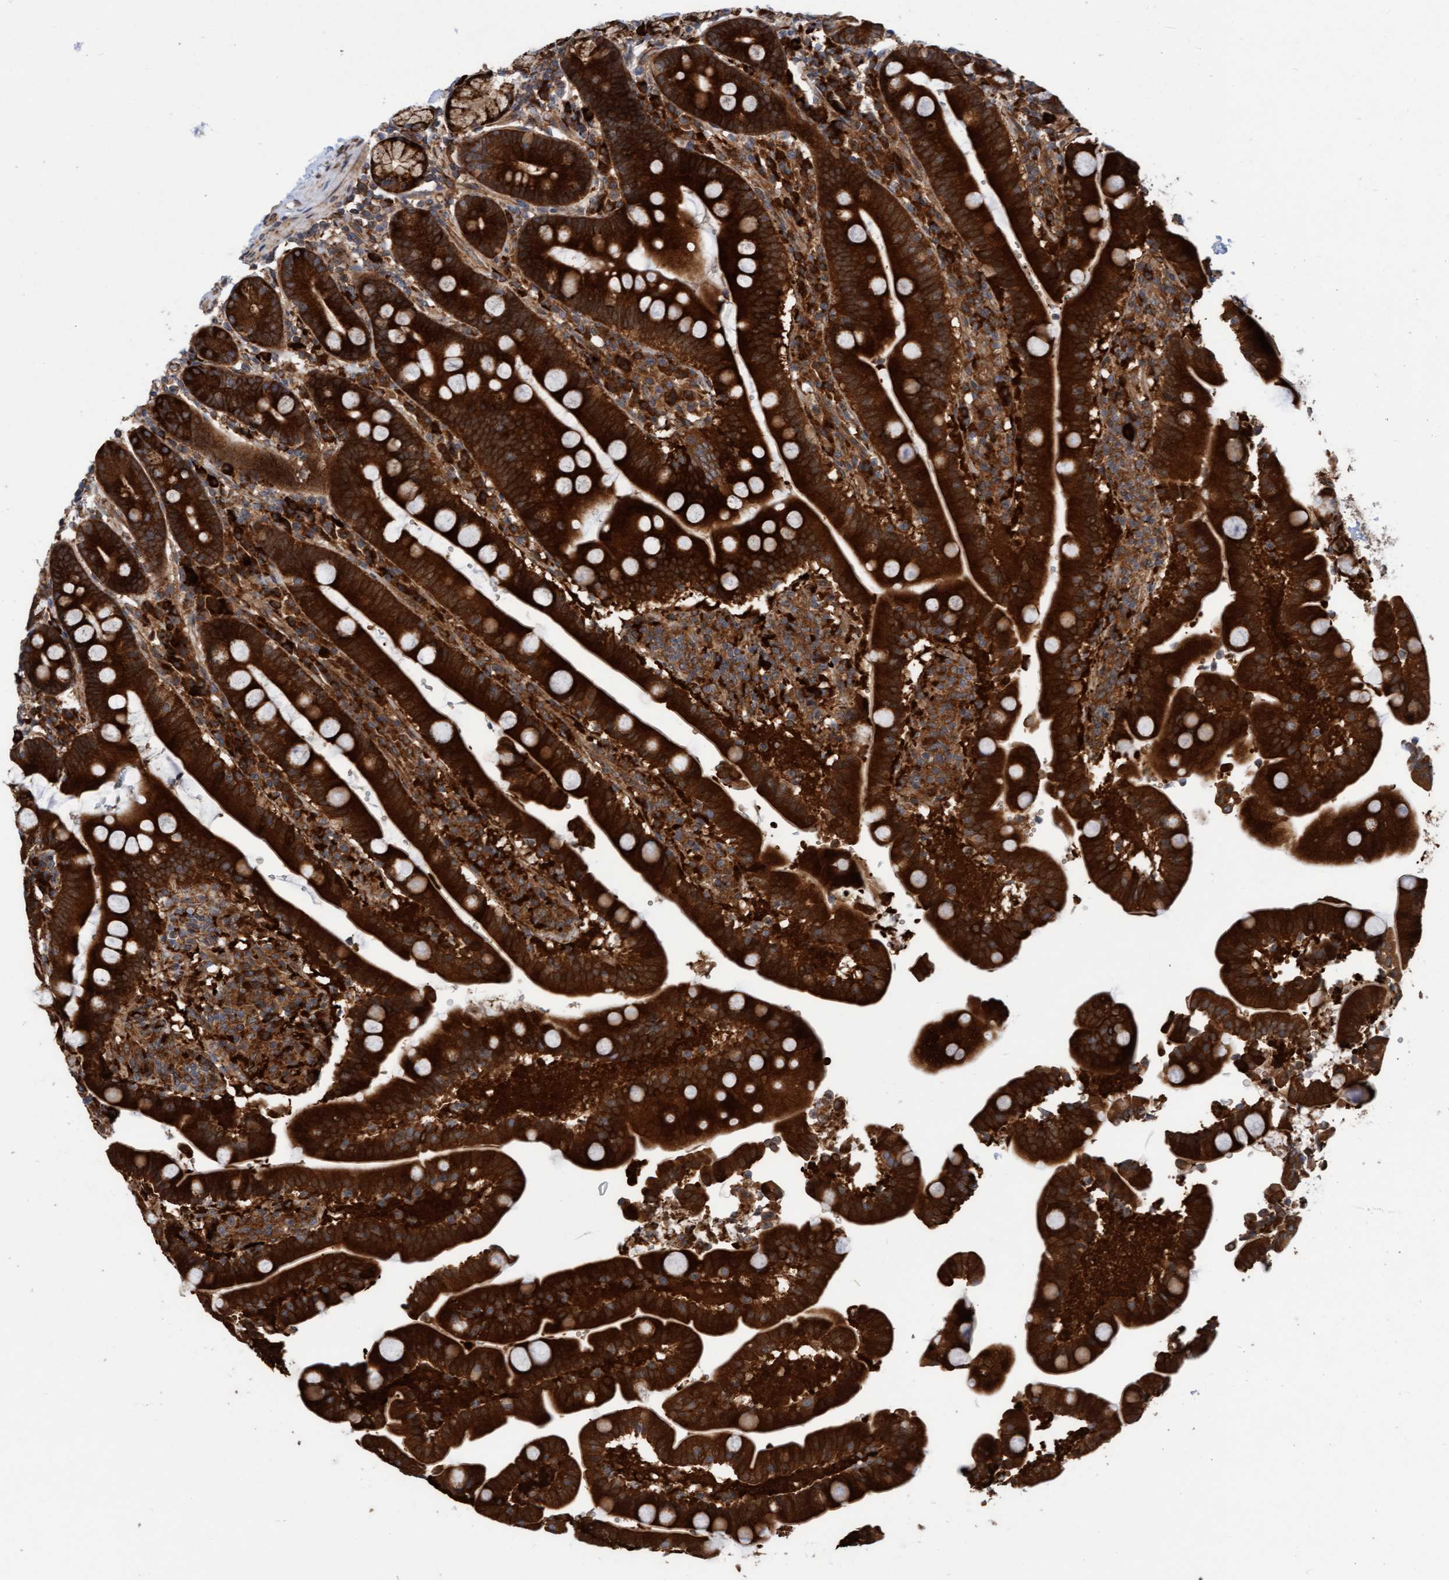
{"staining": {"intensity": "strong", "quantity": ">75%", "location": "cytoplasmic/membranous"}, "tissue": "duodenum", "cell_type": "Glandular cells", "image_type": "normal", "snomed": [{"axis": "morphology", "description": "Normal tissue, NOS"}, {"axis": "topography", "description": "Small intestine, NOS"}], "caption": "This is a micrograph of immunohistochemistry (IHC) staining of unremarkable duodenum, which shows strong staining in the cytoplasmic/membranous of glandular cells.", "gene": "KIAA0753", "patient": {"sex": "female", "age": 71}}